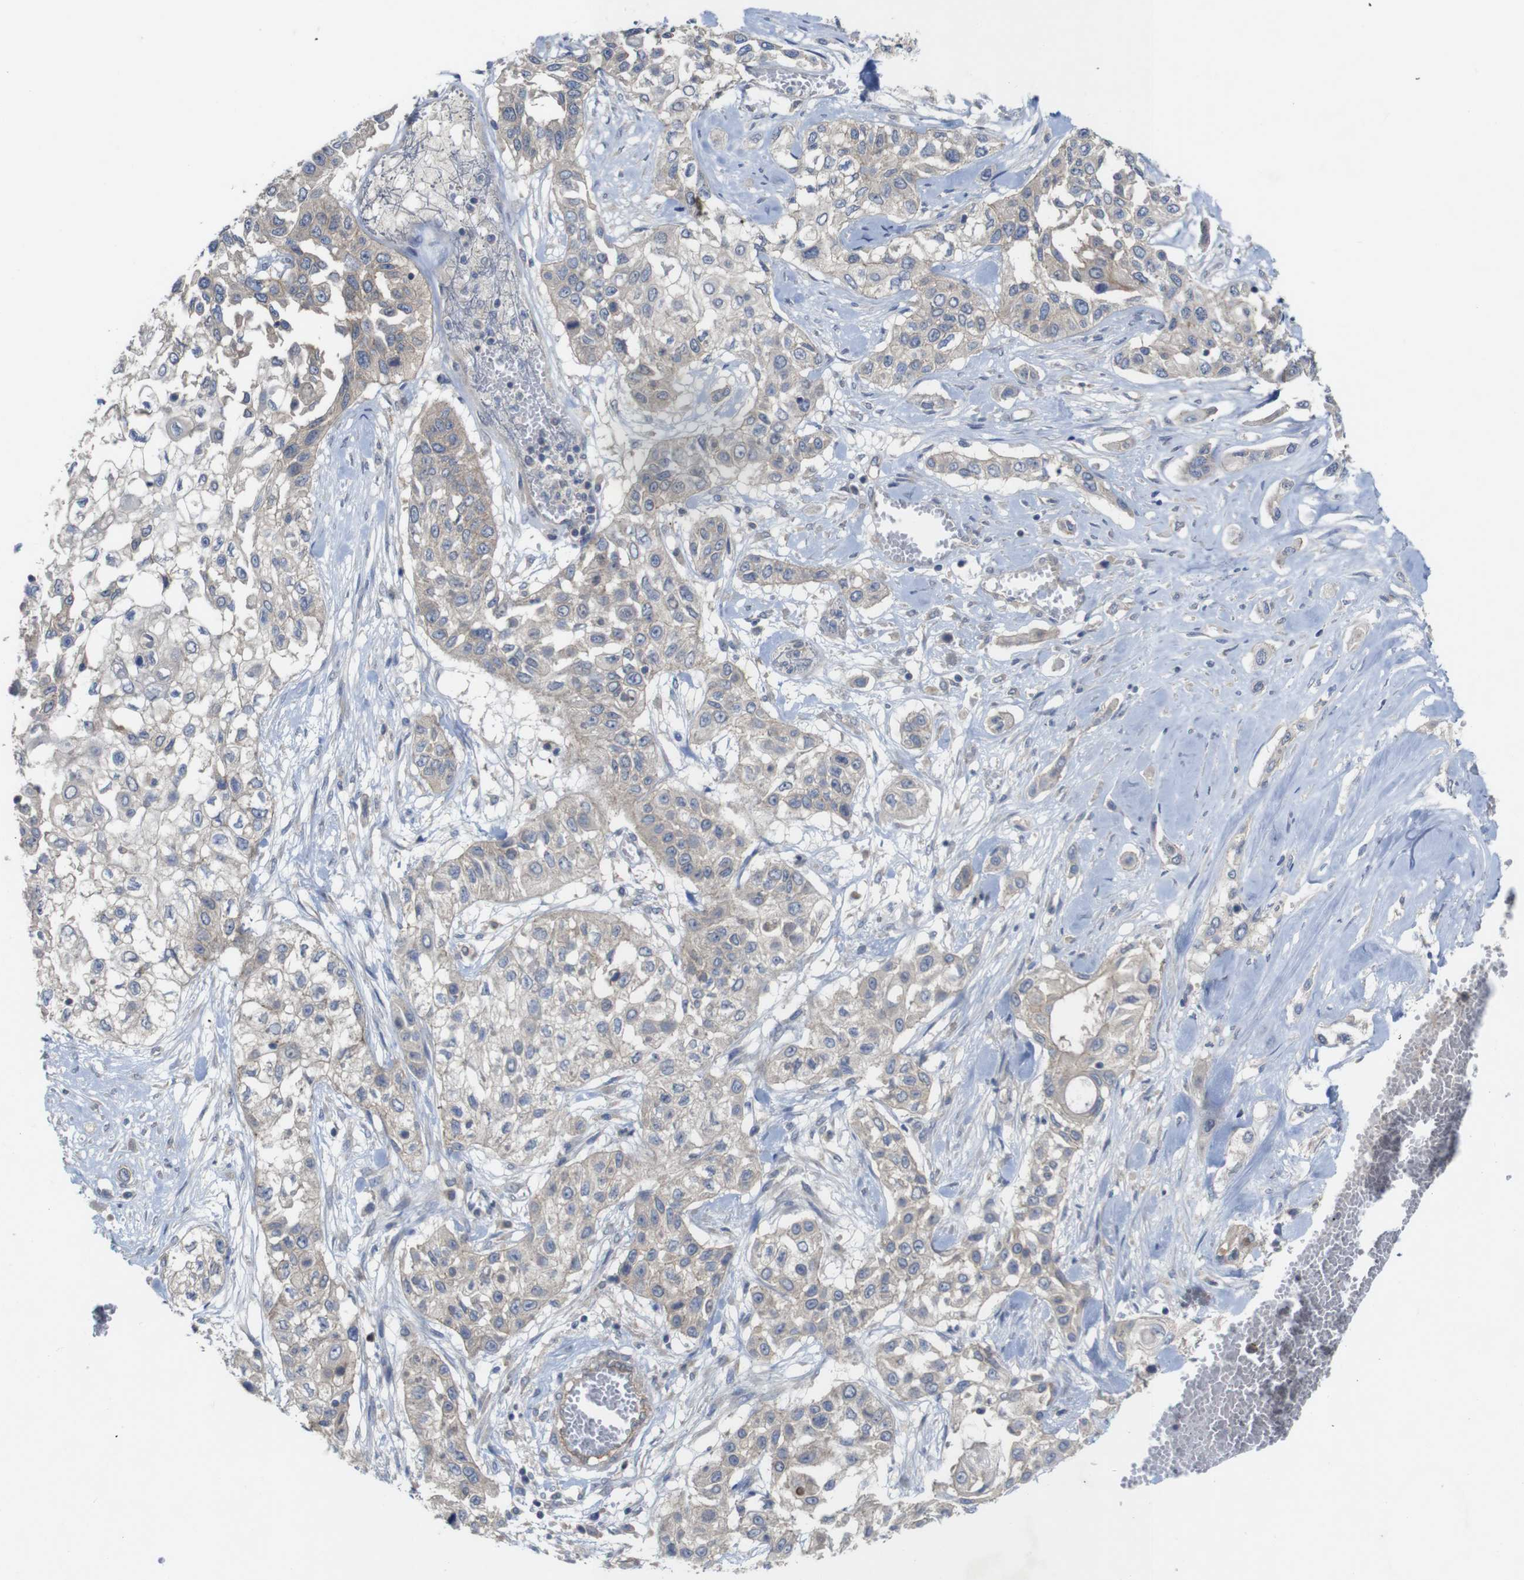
{"staining": {"intensity": "negative", "quantity": "none", "location": "none"}, "tissue": "lung cancer", "cell_type": "Tumor cells", "image_type": "cancer", "snomed": [{"axis": "morphology", "description": "Squamous cell carcinoma, NOS"}, {"axis": "topography", "description": "Lung"}], "caption": "The histopathology image shows no staining of tumor cells in lung cancer.", "gene": "KIDINS220", "patient": {"sex": "male", "age": 71}}